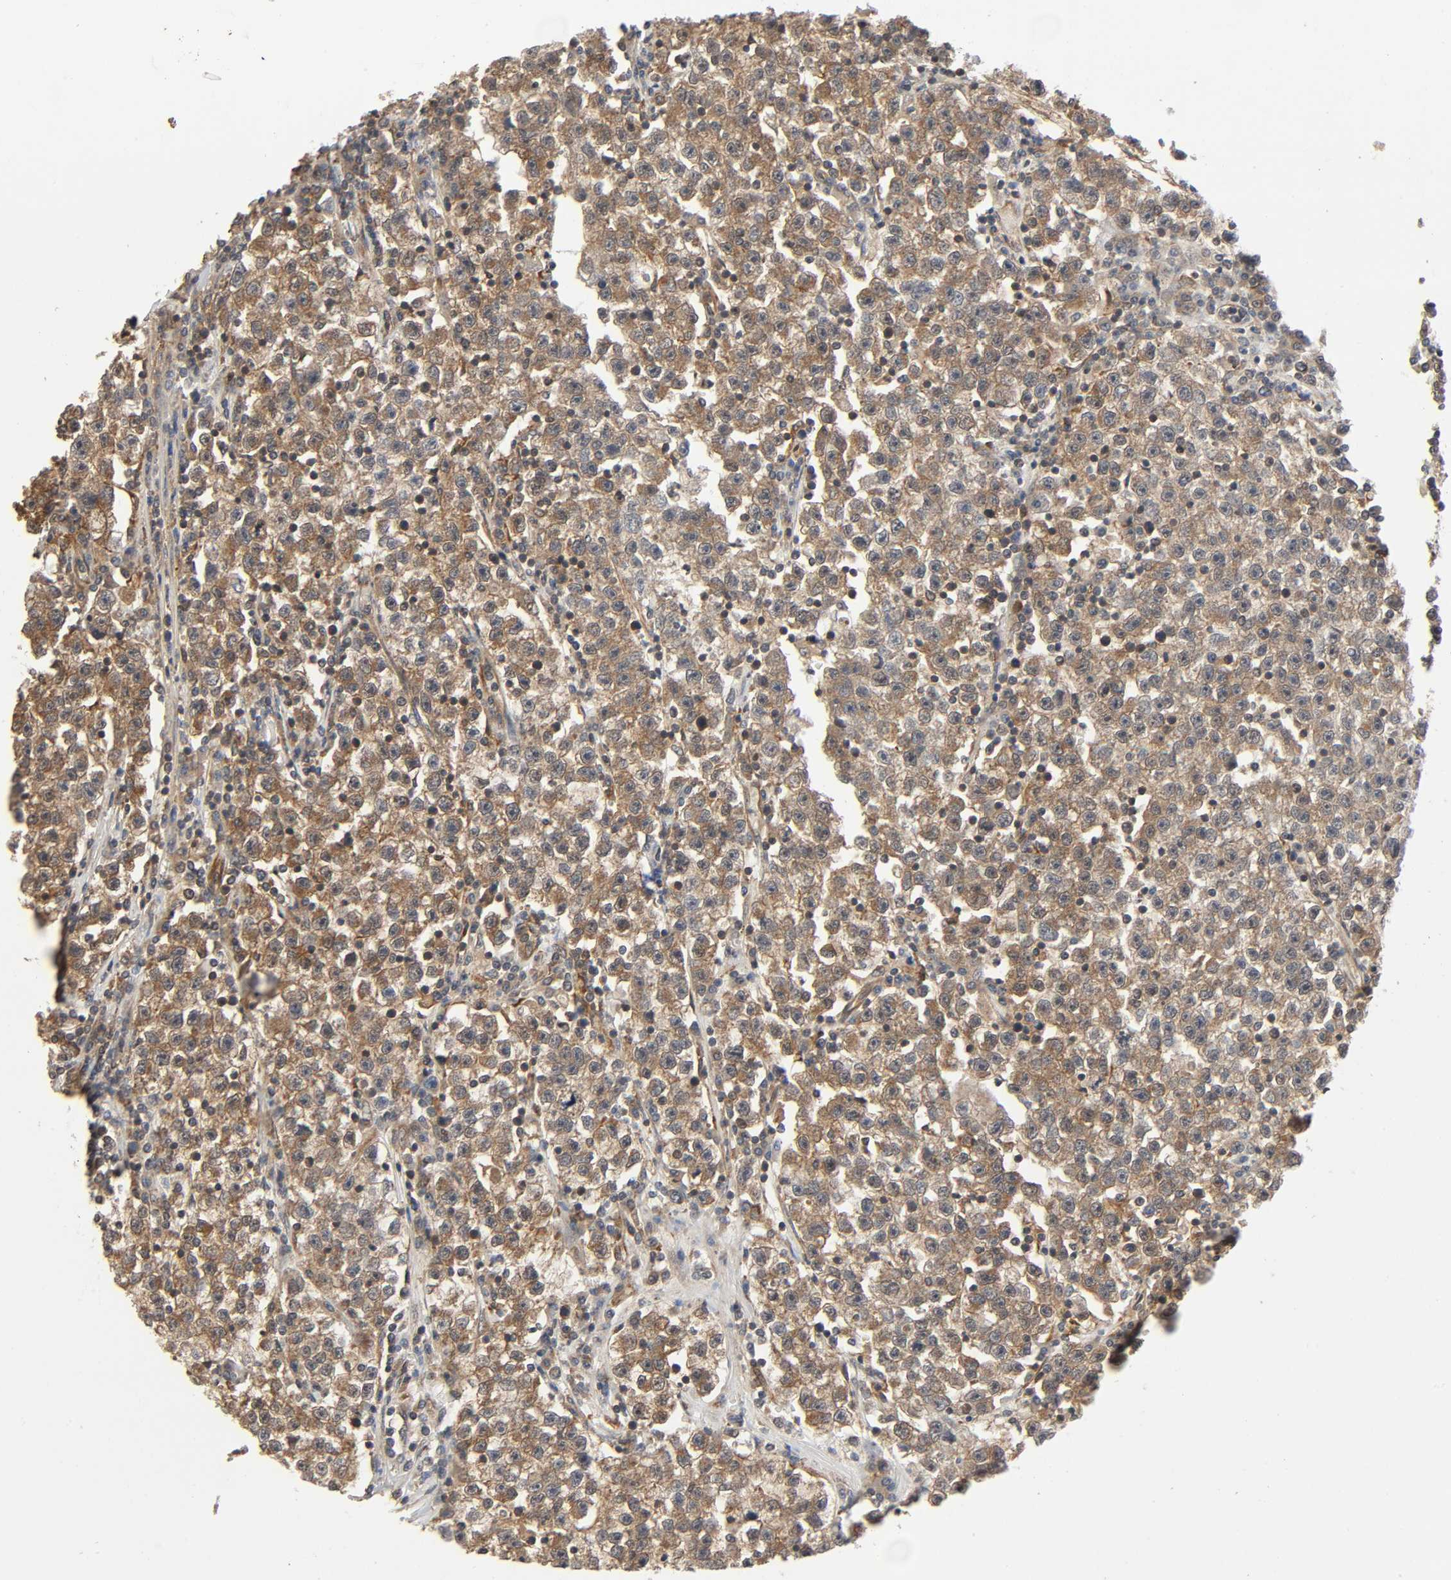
{"staining": {"intensity": "moderate", "quantity": ">75%", "location": "cytoplasmic/membranous"}, "tissue": "testis cancer", "cell_type": "Tumor cells", "image_type": "cancer", "snomed": [{"axis": "morphology", "description": "Seminoma, NOS"}, {"axis": "topography", "description": "Testis"}], "caption": "Immunohistochemistry (IHC) staining of testis cancer, which exhibits medium levels of moderate cytoplasmic/membranous expression in about >75% of tumor cells indicating moderate cytoplasmic/membranous protein positivity. The staining was performed using DAB (brown) for protein detection and nuclei were counterstained in hematoxylin (blue).", "gene": "PPP2R1B", "patient": {"sex": "male", "age": 22}}